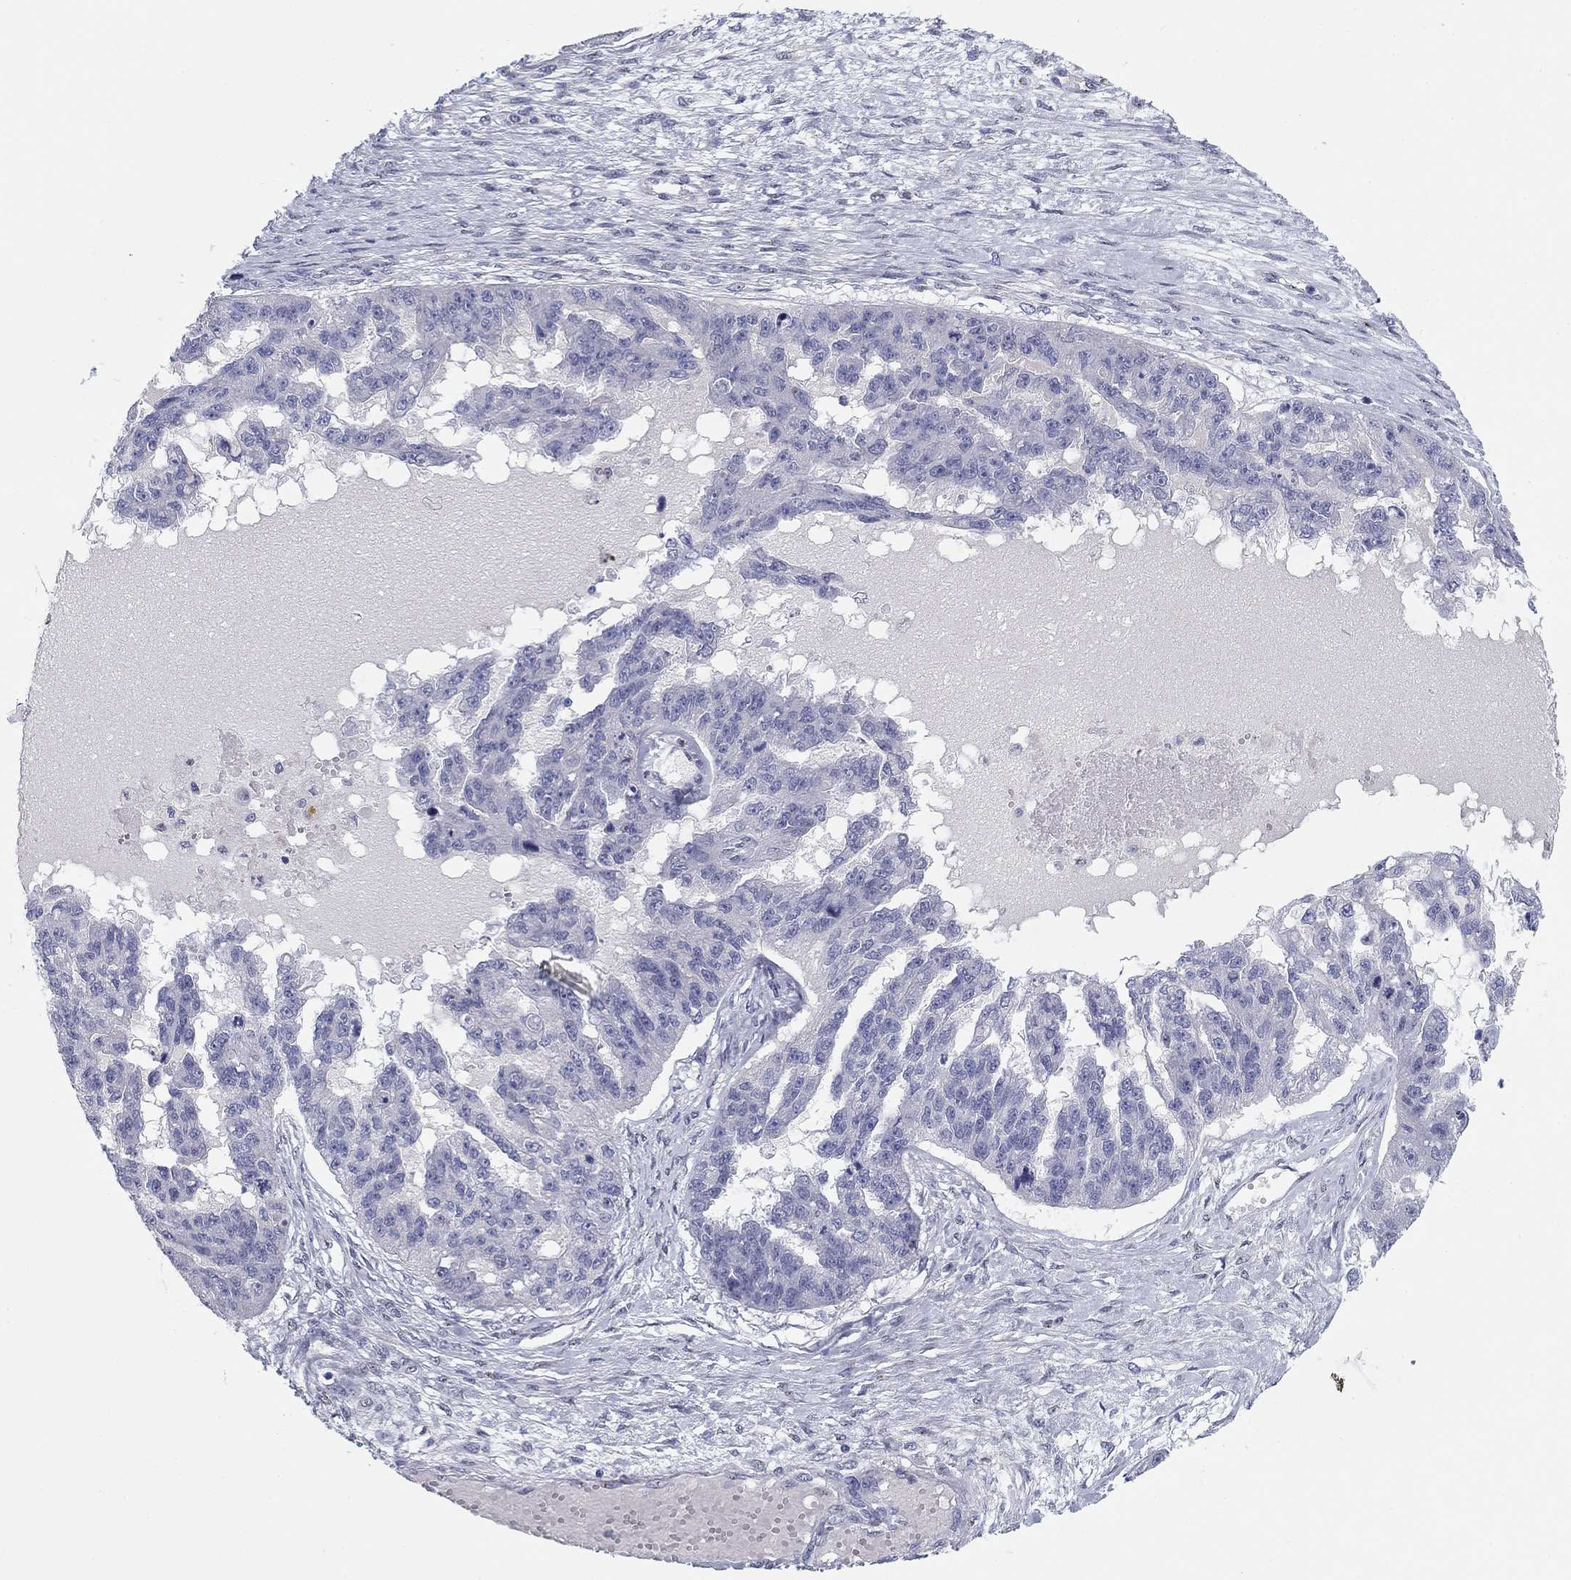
{"staining": {"intensity": "negative", "quantity": "none", "location": "none"}, "tissue": "ovarian cancer", "cell_type": "Tumor cells", "image_type": "cancer", "snomed": [{"axis": "morphology", "description": "Cystadenocarcinoma, serous, NOS"}, {"axis": "topography", "description": "Ovary"}], "caption": "An immunohistochemistry (IHC) histopathology image of serous cystadenocarcinoma (ovarian) is shown. There is no staining in tumor cells of serous cystadenocarcinoma (ovarian).", "gene": "SEPTIN3", "patient": {"sex": "female", "age": 58}}